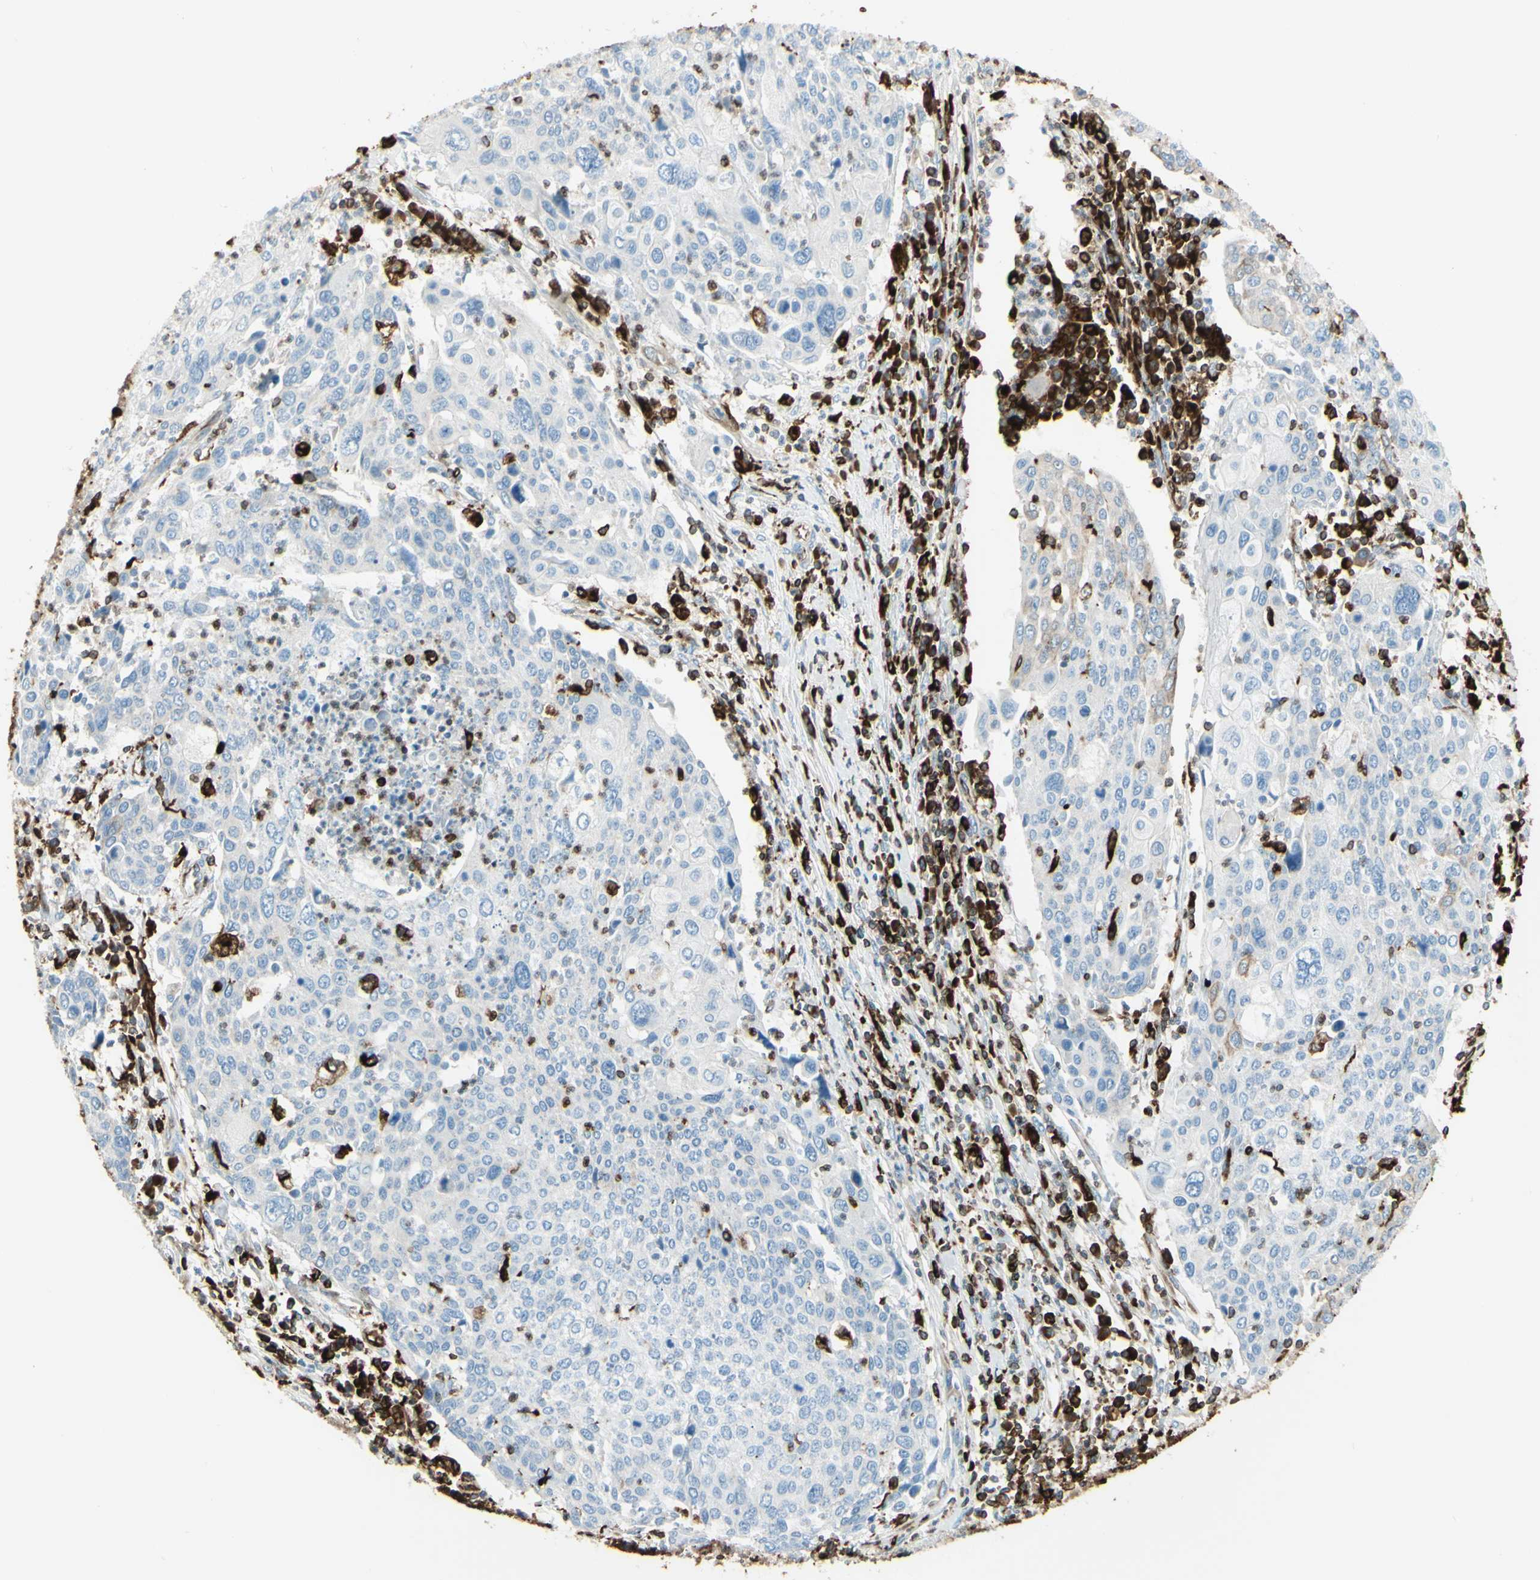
{"staining": {"intensity": "weak", "quantity": "<25%", "location": "cytoplasmic/membranous"}, "tissue": "cervical cancer", "cell_type": "Tumor cells", "image_type": "cancer", "snomed": [{"axis": "morphology", "description": "Squamous cell carcinoma, NOS"}, {"axis": "topography", "description": "Cervix"}], "caption": "Tumor cells are negative for protein expression in human cervical cancer.", "gene": "CD74", "patient": {"sex": "female", "age": 40}}